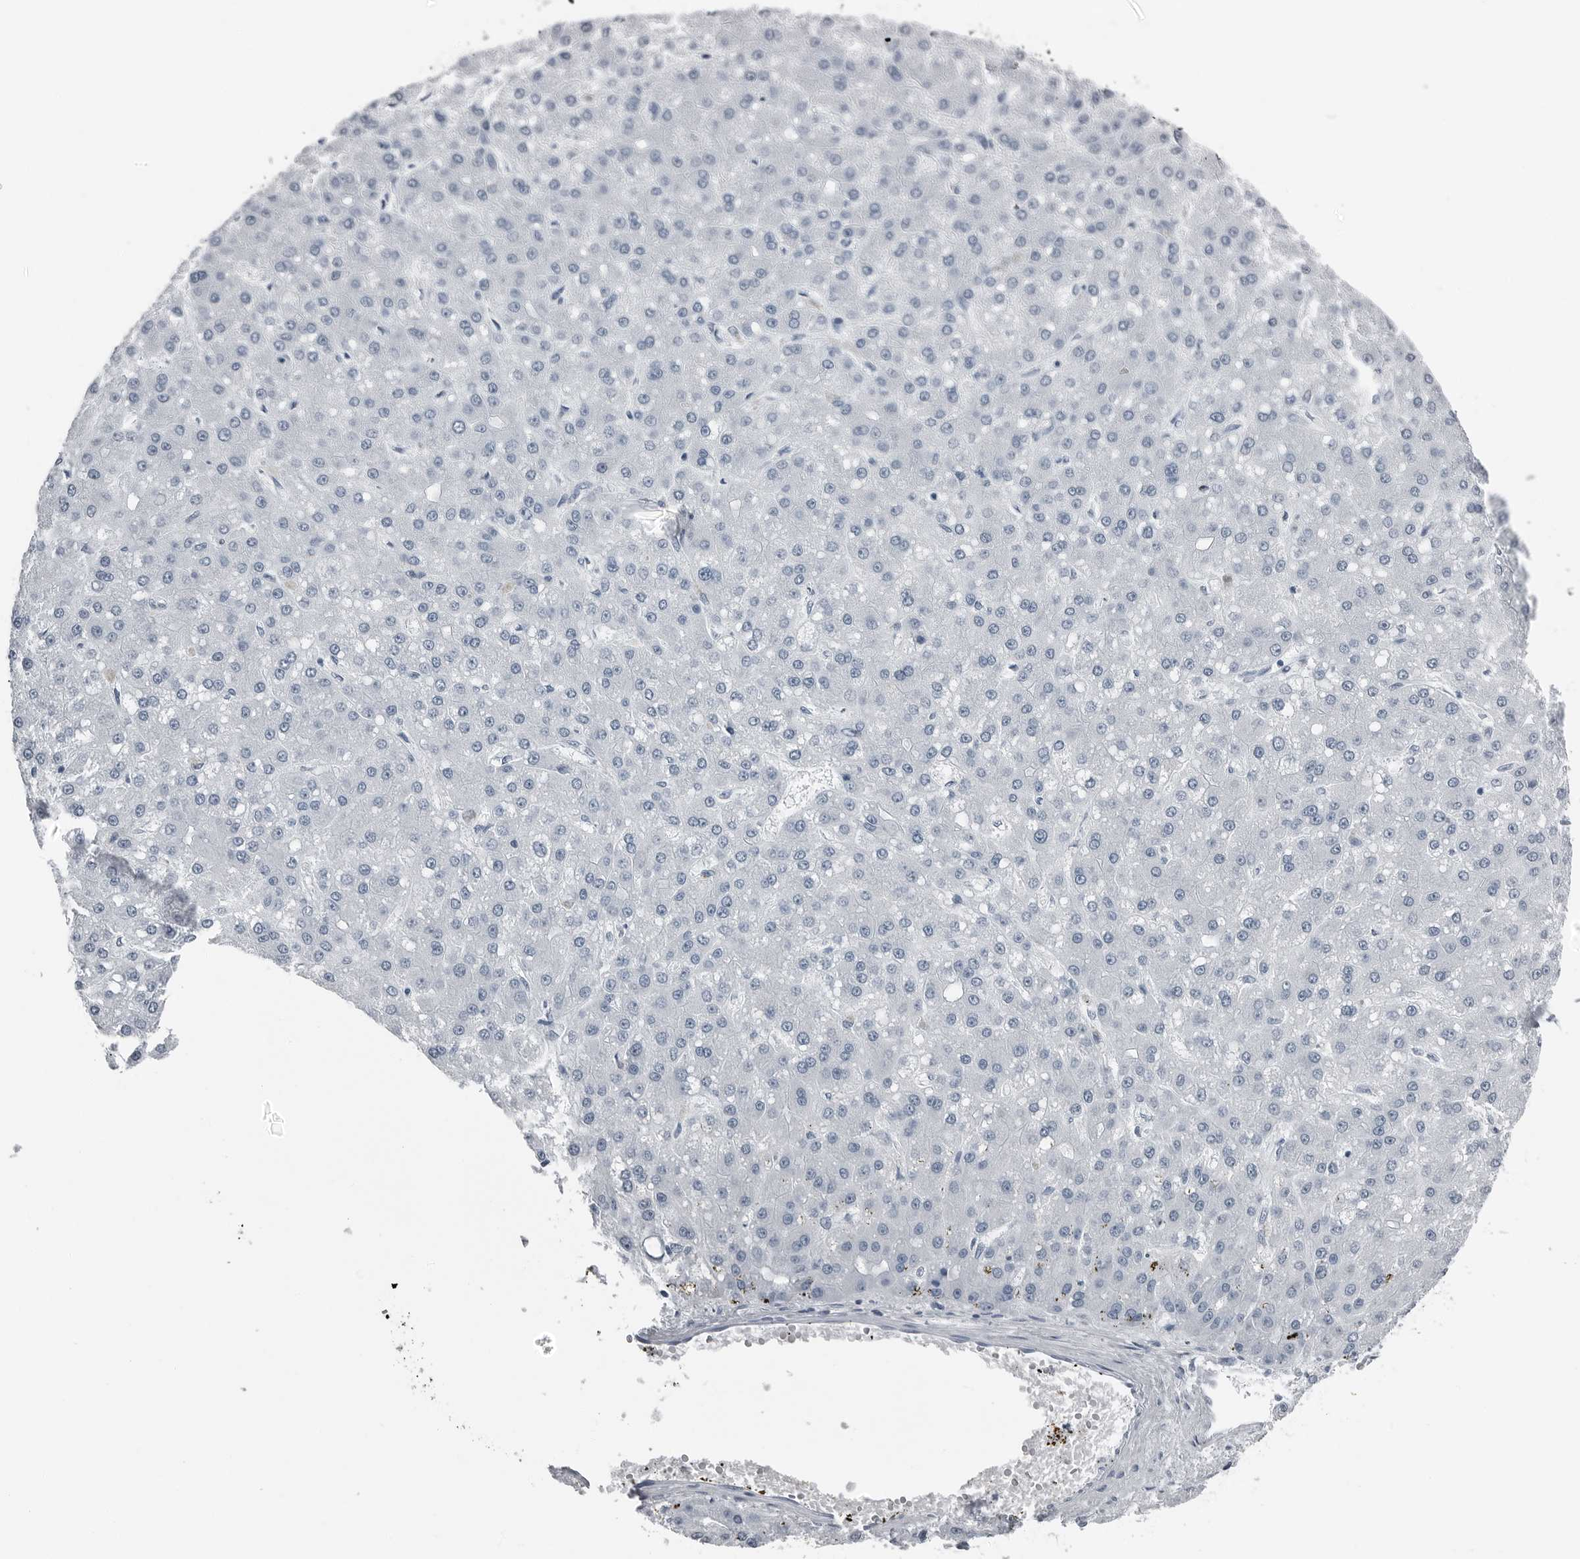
{"staining": {"intensity": "negative", "quantity": "none", "location": "none"}, "tissue": "liver cancer", "cell_type": "Tumor cells", "image_type": "cancer", "snomed": [{"axis": "morphology", "description": "Carcinoma, Hepatocellular, NOS"}, {"axis": "topography", "description": "Liver"}], "caption": "Hepatocellular carcinoma (liver) stained for a protein using immunohistochemistry (IHC) demonstrates no positivity tumor cells.", "gene": "SPINK1", "patient": {"sex": "male", "age": 67}}